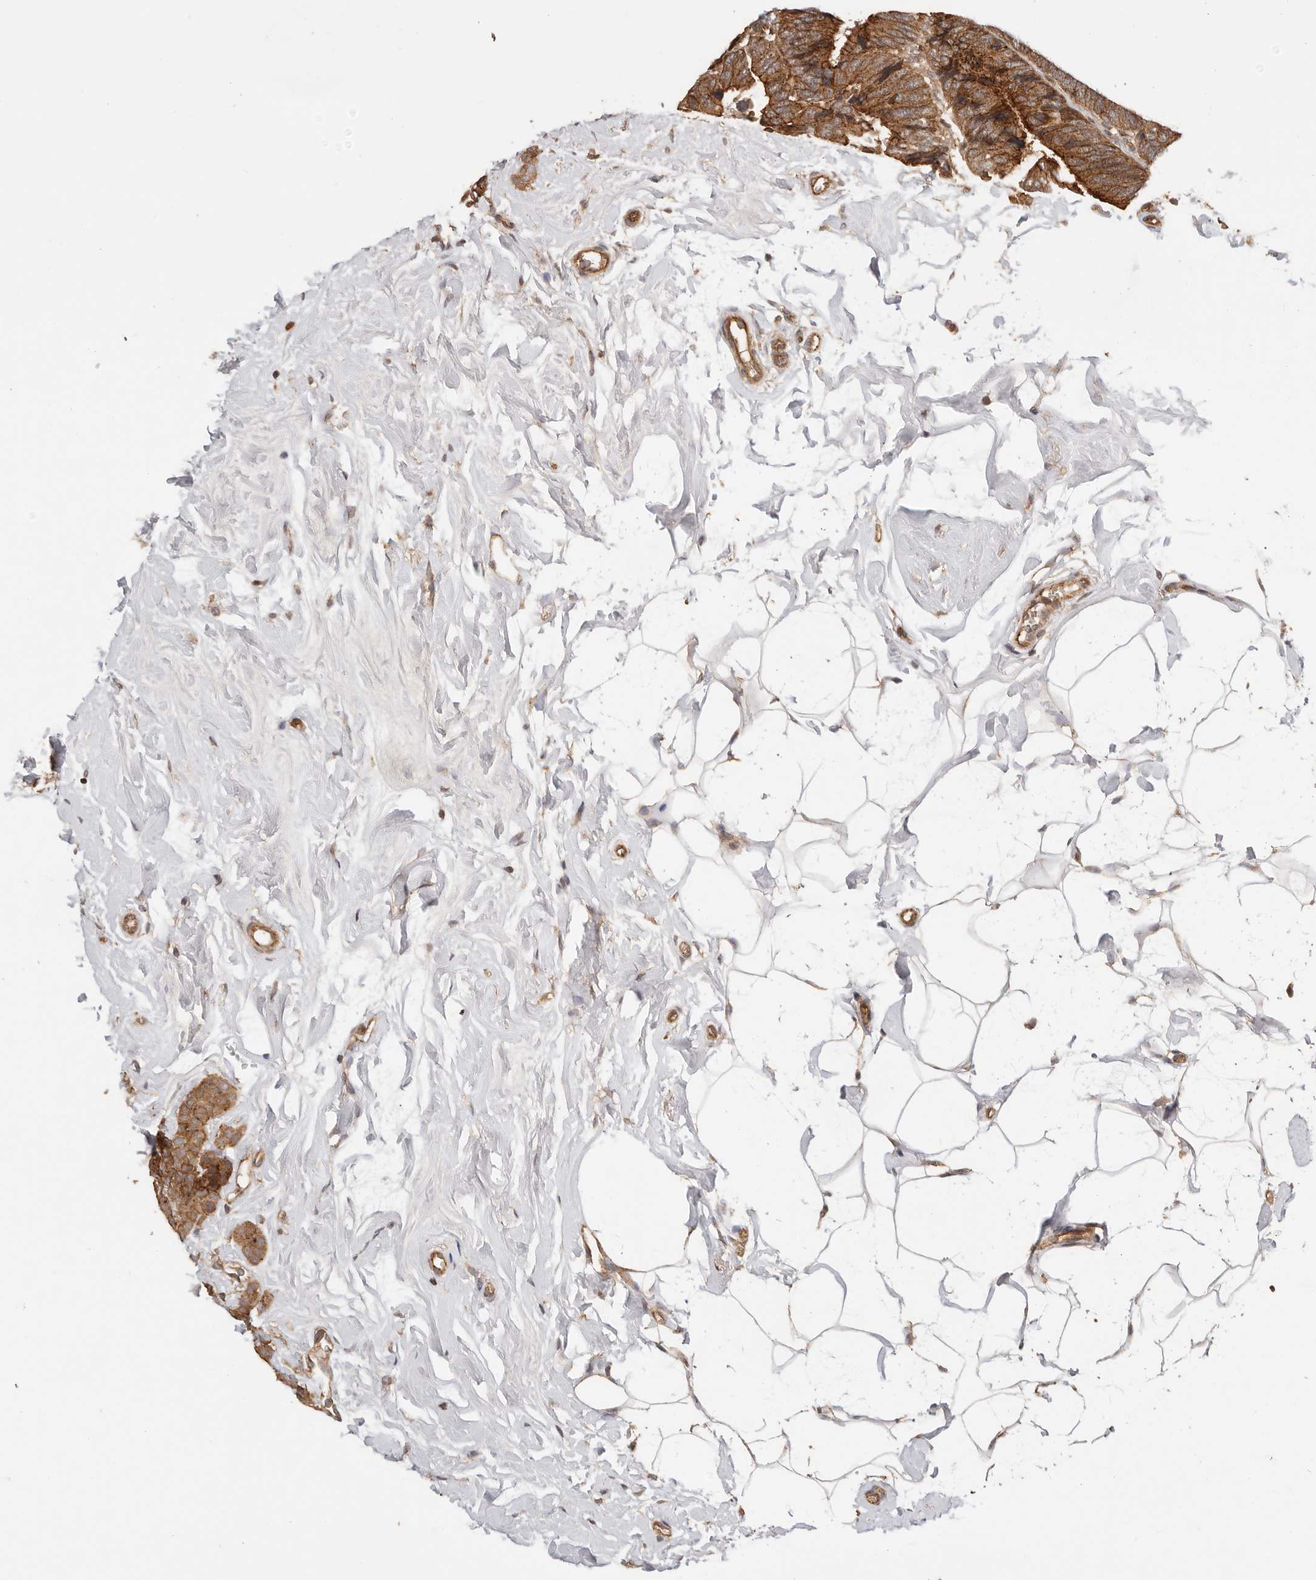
{"staining": {"intensity": "moderate", "quantity": ">75%", "location": "cytoplasmic/membranous"}, "tissue": "breast cancer", "cell_type": "Tumor cells", "image_type": "cancer", "snomed": [{"axis": "morphology", "description": "Lobular carcinoma, in situ"}, {"axis": "morphology", "description": "Lobular carcinoma"}, {"axis": "topography", "description": "Breast"}], "caption": "Approximately >75% of tumor cells in human breast cancer (lobular carcinoma in situ) exhibit moderate cytoplasmic/membranous protein staining as visualized by brown immunohistochemical staining.", "gene": "AFDN", "patient": {"sex": "female", "age": 41}}